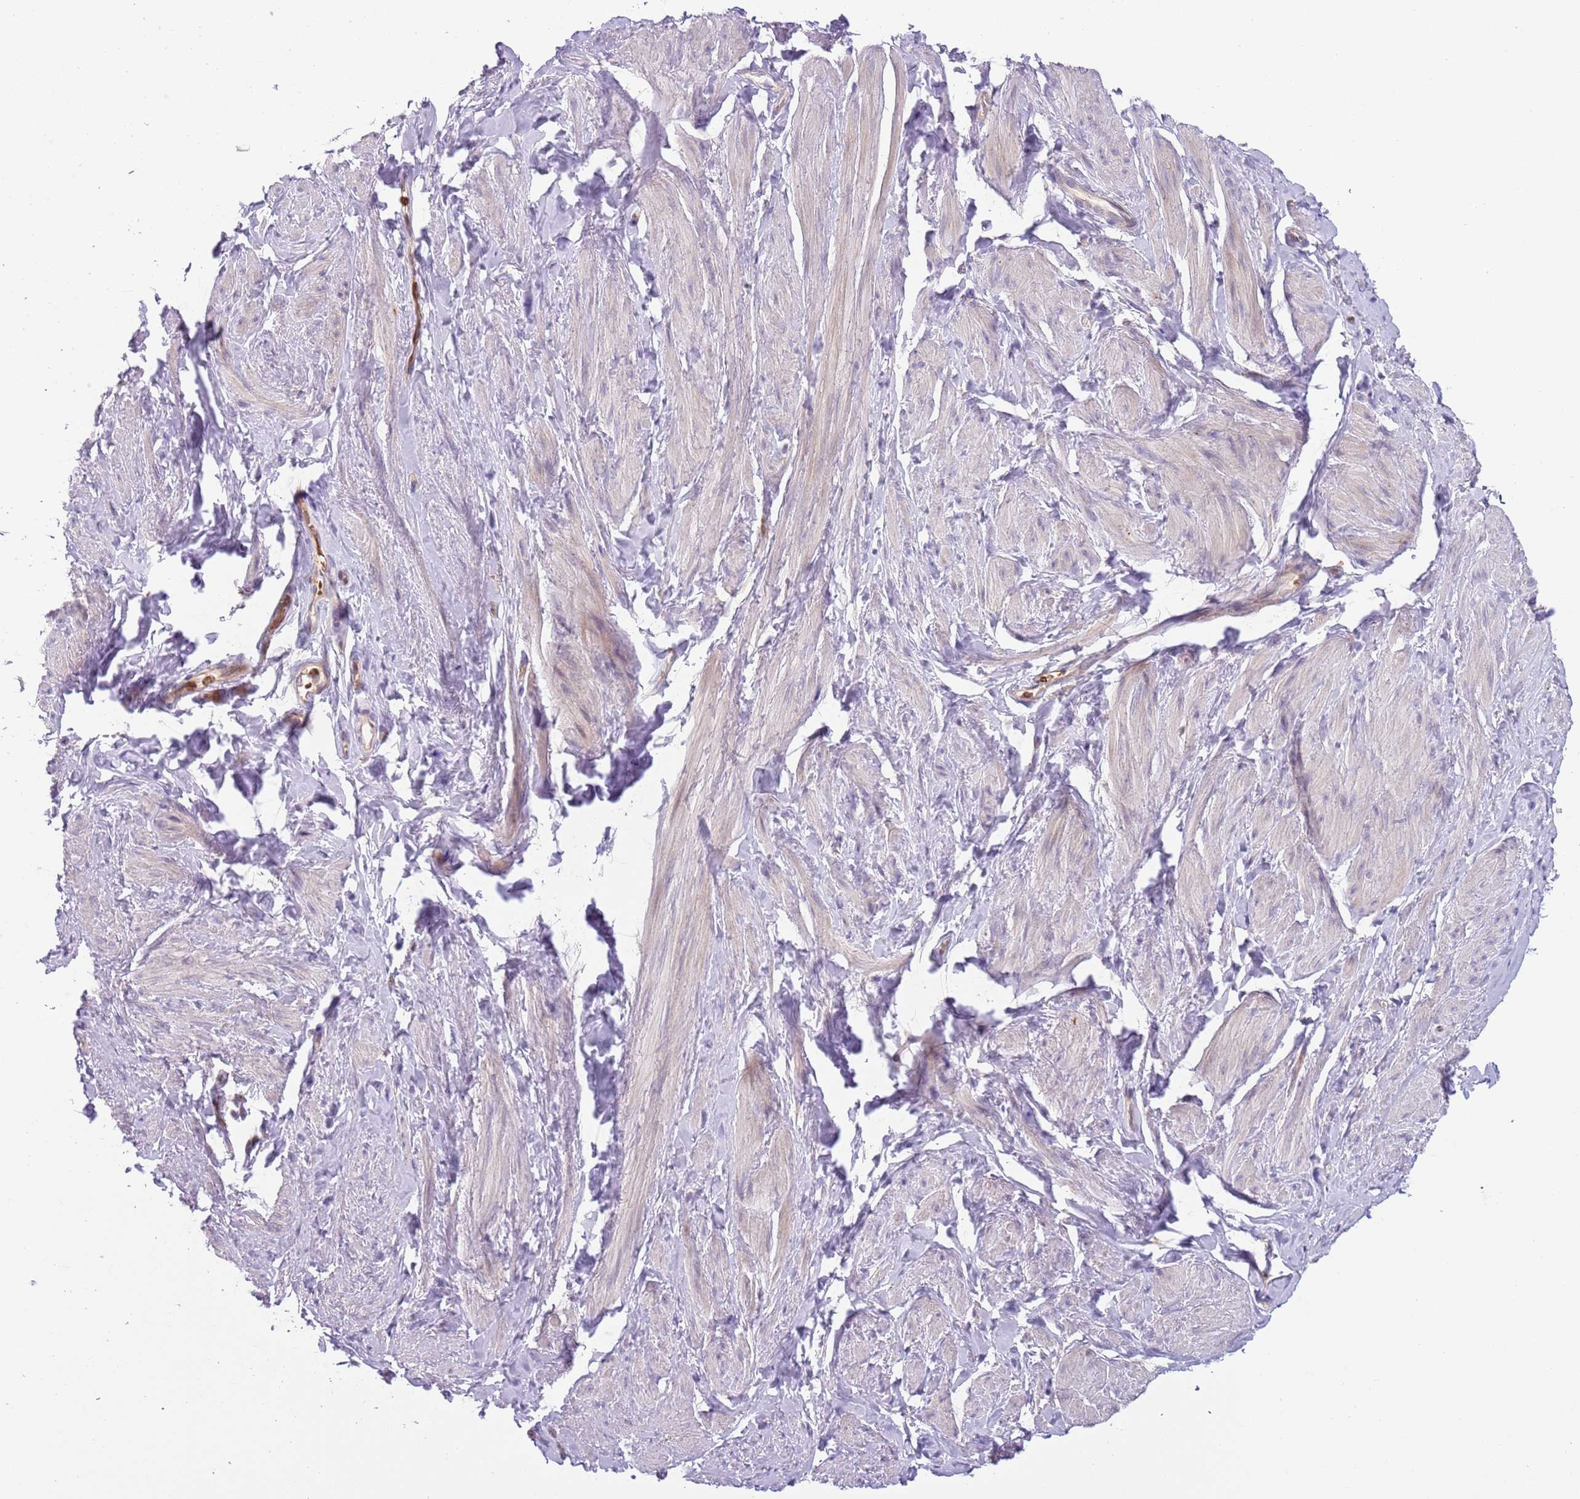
{"staining": {"intensity": "negative", "quantity": "none", "location": "none"}, "tissue": "smooth muscle", "cell_type": "Smooth muscle cells", "image_type": "normal", "snomed": [{"axis": "morphology", "description": "Normal tissue, NOS"}, {"axis": "topography", "description": "Smooth muscle"}, {"axis": "topography", "description": "Peripheral nerve tissue"}], "caption": "DAB immunohistochemical staining of benign human smooth muscle reveals no significant expression in smooth muscle cells.", "gene": "VWCE", "patient": {"sex": "male", "age": 69}}